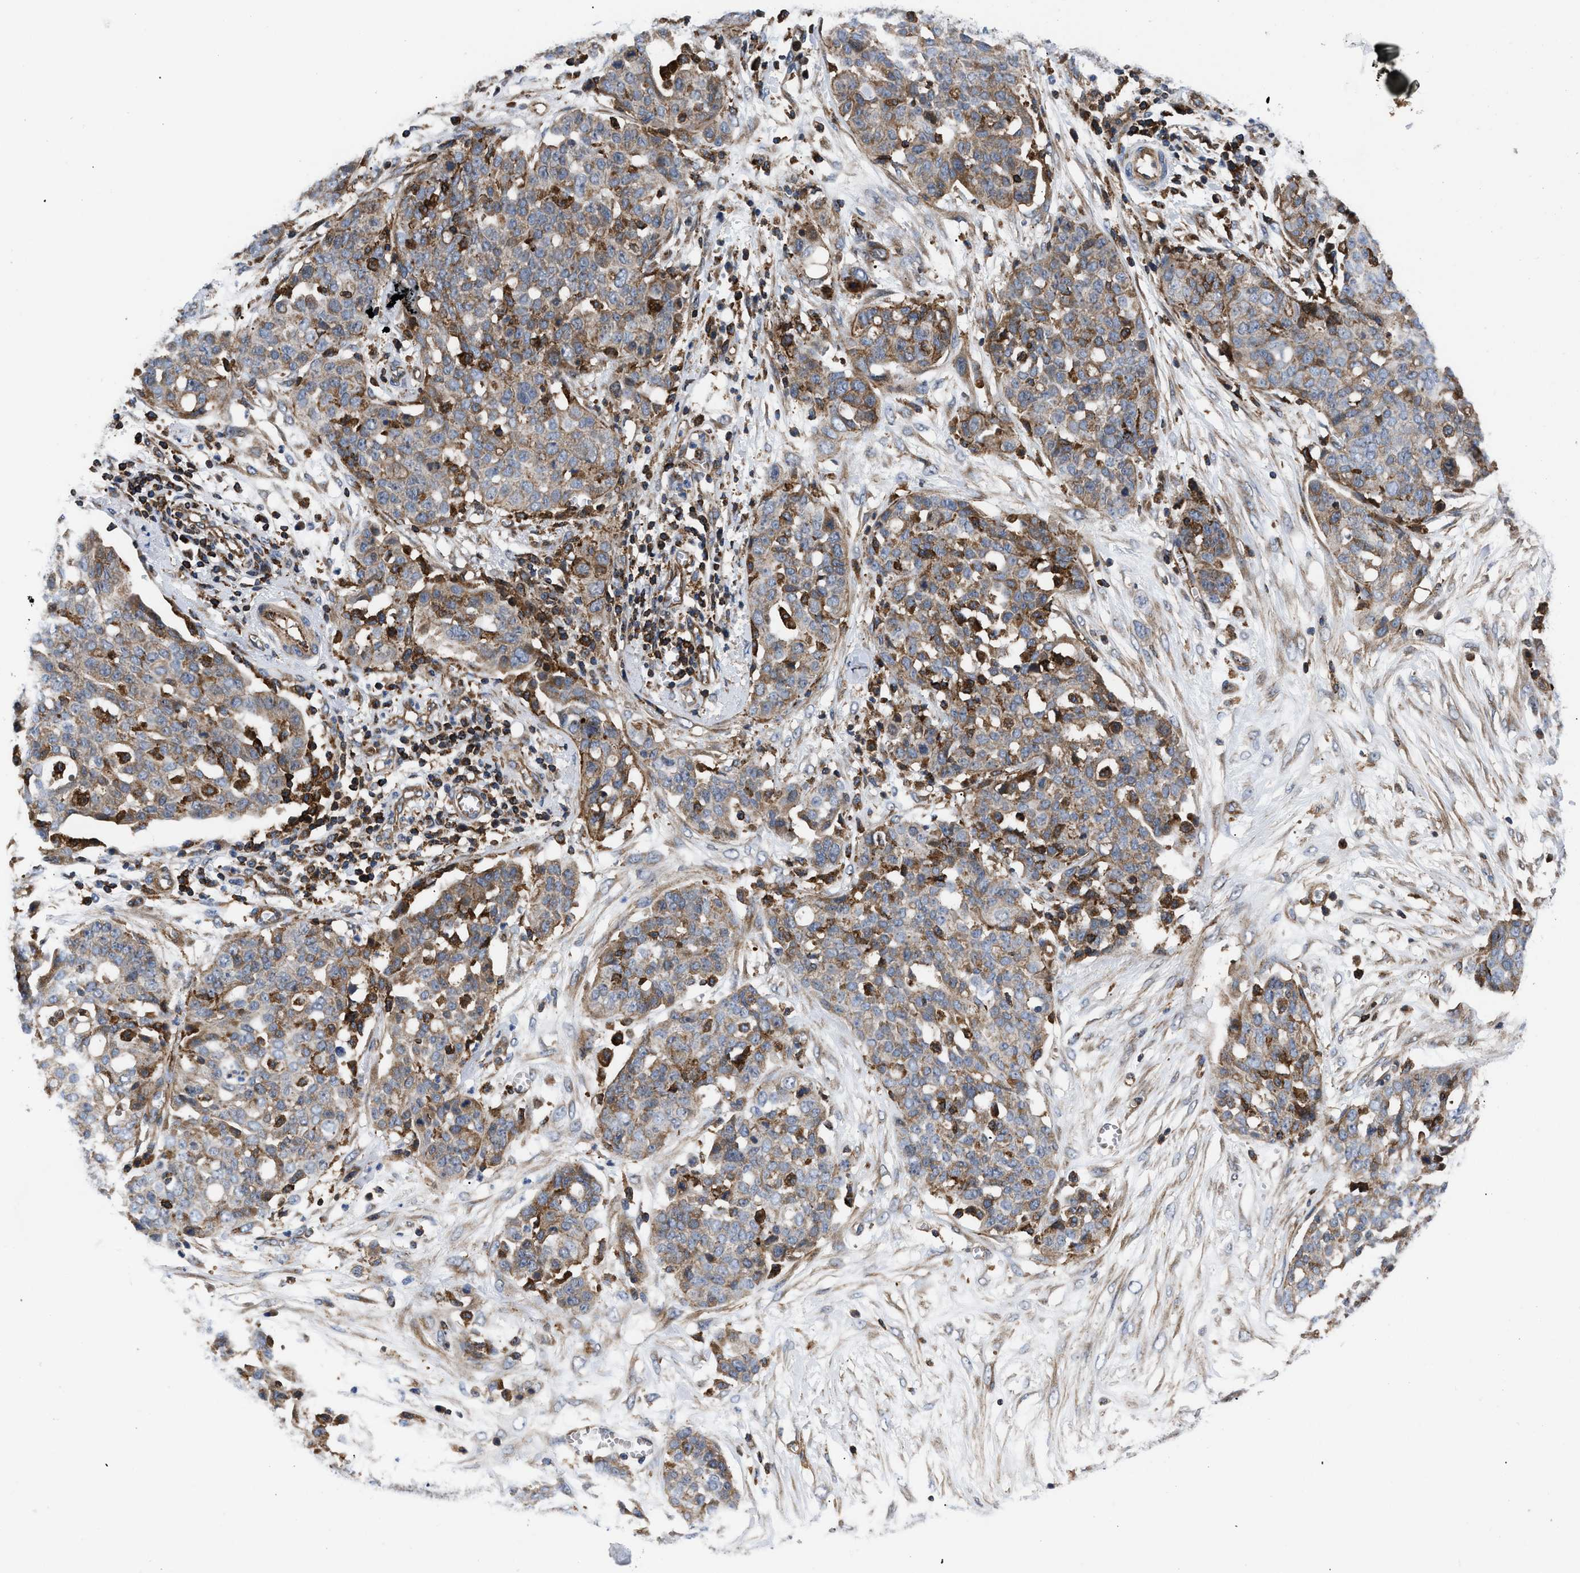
{"staining": {"intensity": "weak", "quantity": ">75%", "location": "cytoplasmic/membranous"}, "tissue": "ovarian cancer", "cell_type": "Tumor cells", "image_type": "cancer", "snomed": [{"axis": "morphology", "description": "Cystadenocarcinoma, serous, NOS"}, {"axis": "topography", "description": "Soft tissue"}, {"axis": "topography", "description": "Ovary"}], "caption": "High-magnification brightfield microscopy of ovarian cancer (serous cystadenocarcinoma) stained with DAB (3,3'-diaminobenzidine) (brown) and counterstained with hematoxylin (blue). tumor cells exhibit weak cytoplasmic/membranous expression is appreciated in about>75% of cells. (Brightfield microscopy of DAB IHC at high magnification).", "gene": "SPAST", "patient": {"sex": "female", "age": 57}}